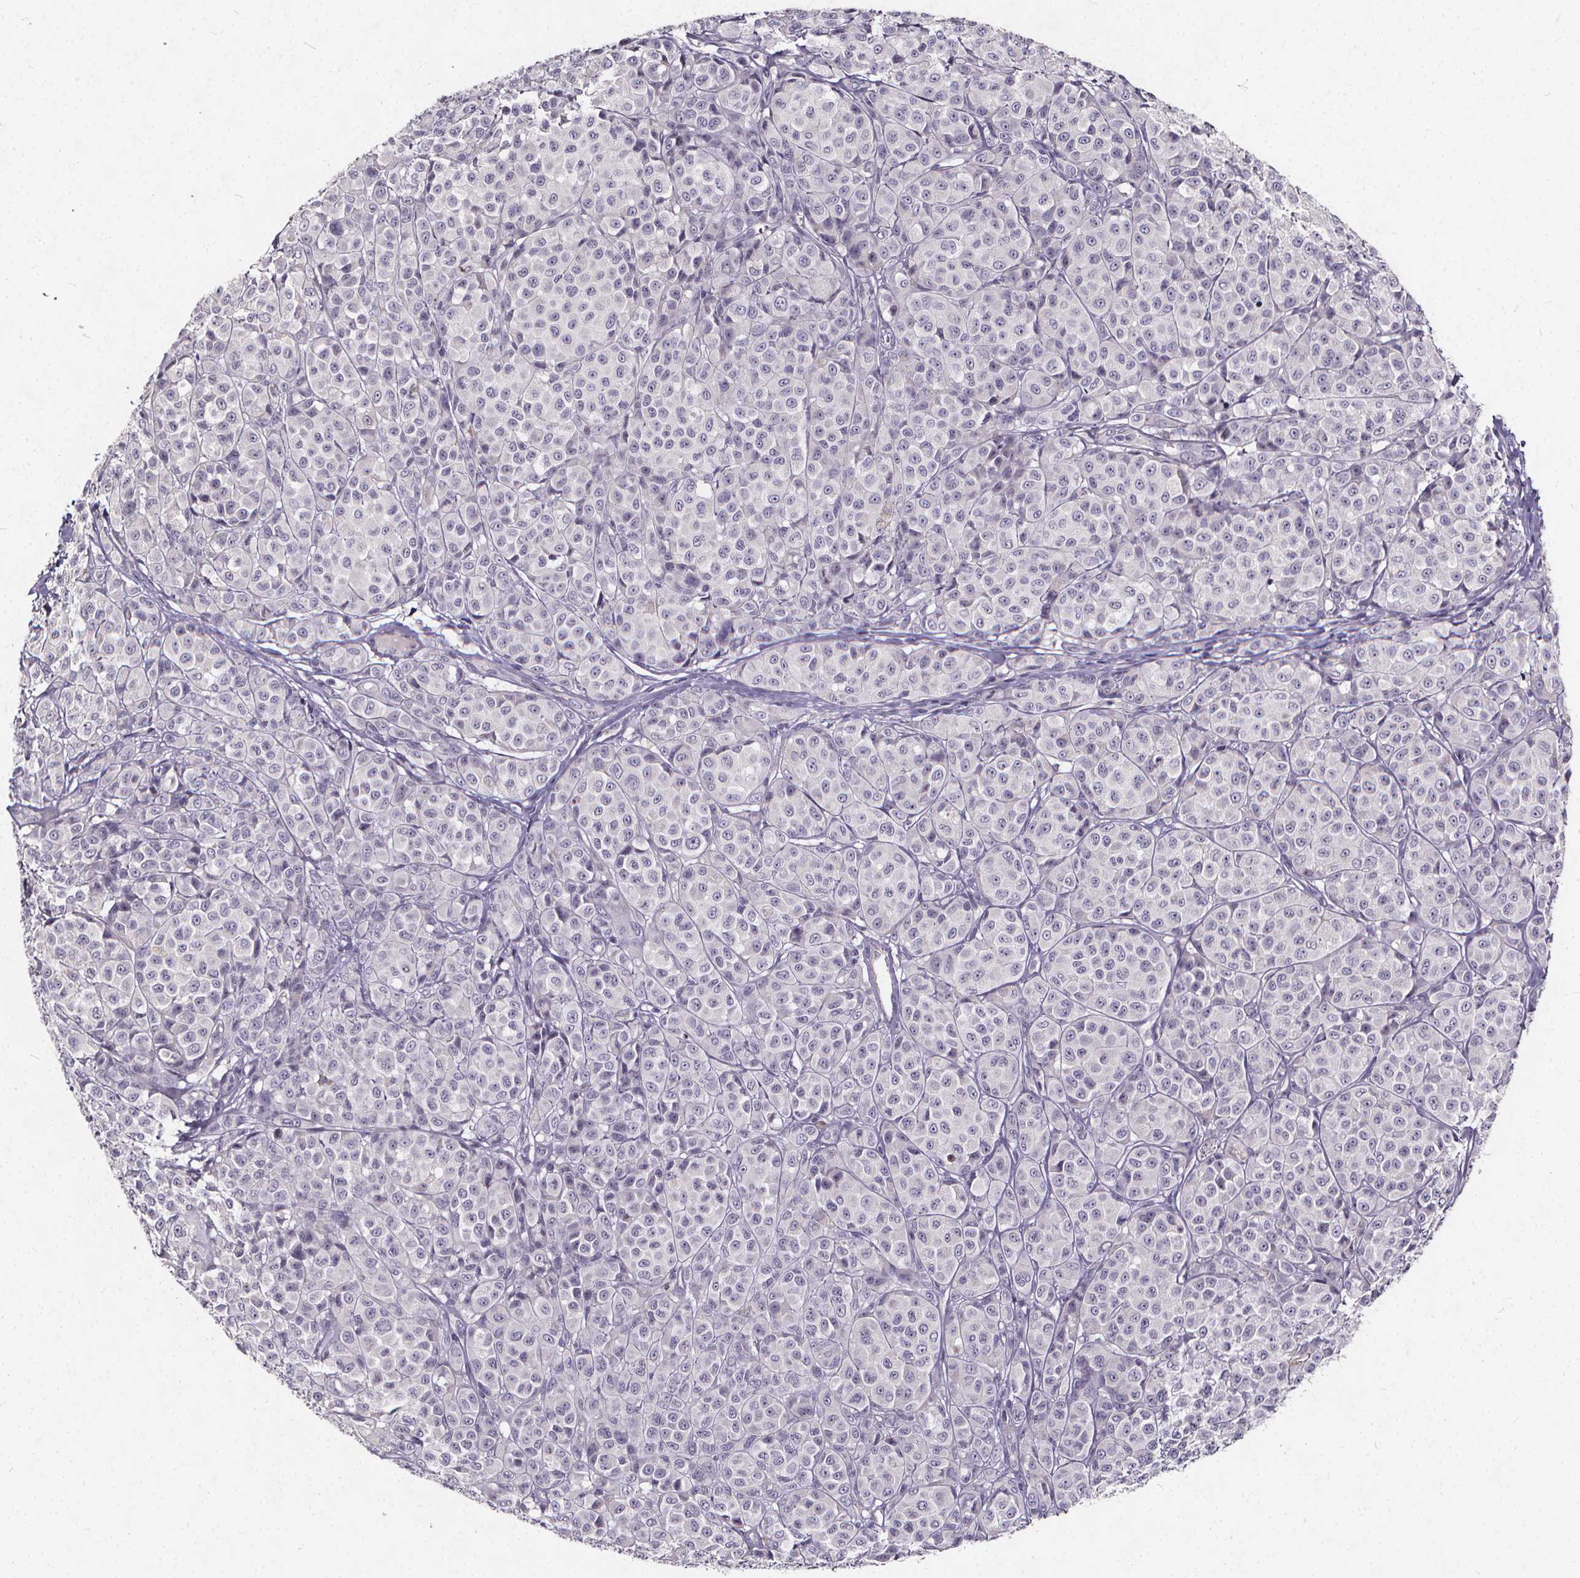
{"staining": {"intensity": "negative", "quantity": "none", "location": "none"}, "tissue": "melanoma", "cell_type": "Tumor cells", "image_type": "cancer", "snomed": [{"axis": "morphology", "description": "Malignant melanoma, NOS"}, {"axis": "topography", "description": "Skin"}], "caption": "Immunohistochemistry histopathology image of neoplastic tissue: human melanoma stained with DAB (3,3'-diaminobenzidine) demonstrates no significant protein positivity in tumor cells. (DAB (3,3'-diaminobenzidine) IHC, high magnification).", "gene": "TSPAN14", "patient": {"sex": "male", "age": 89}}